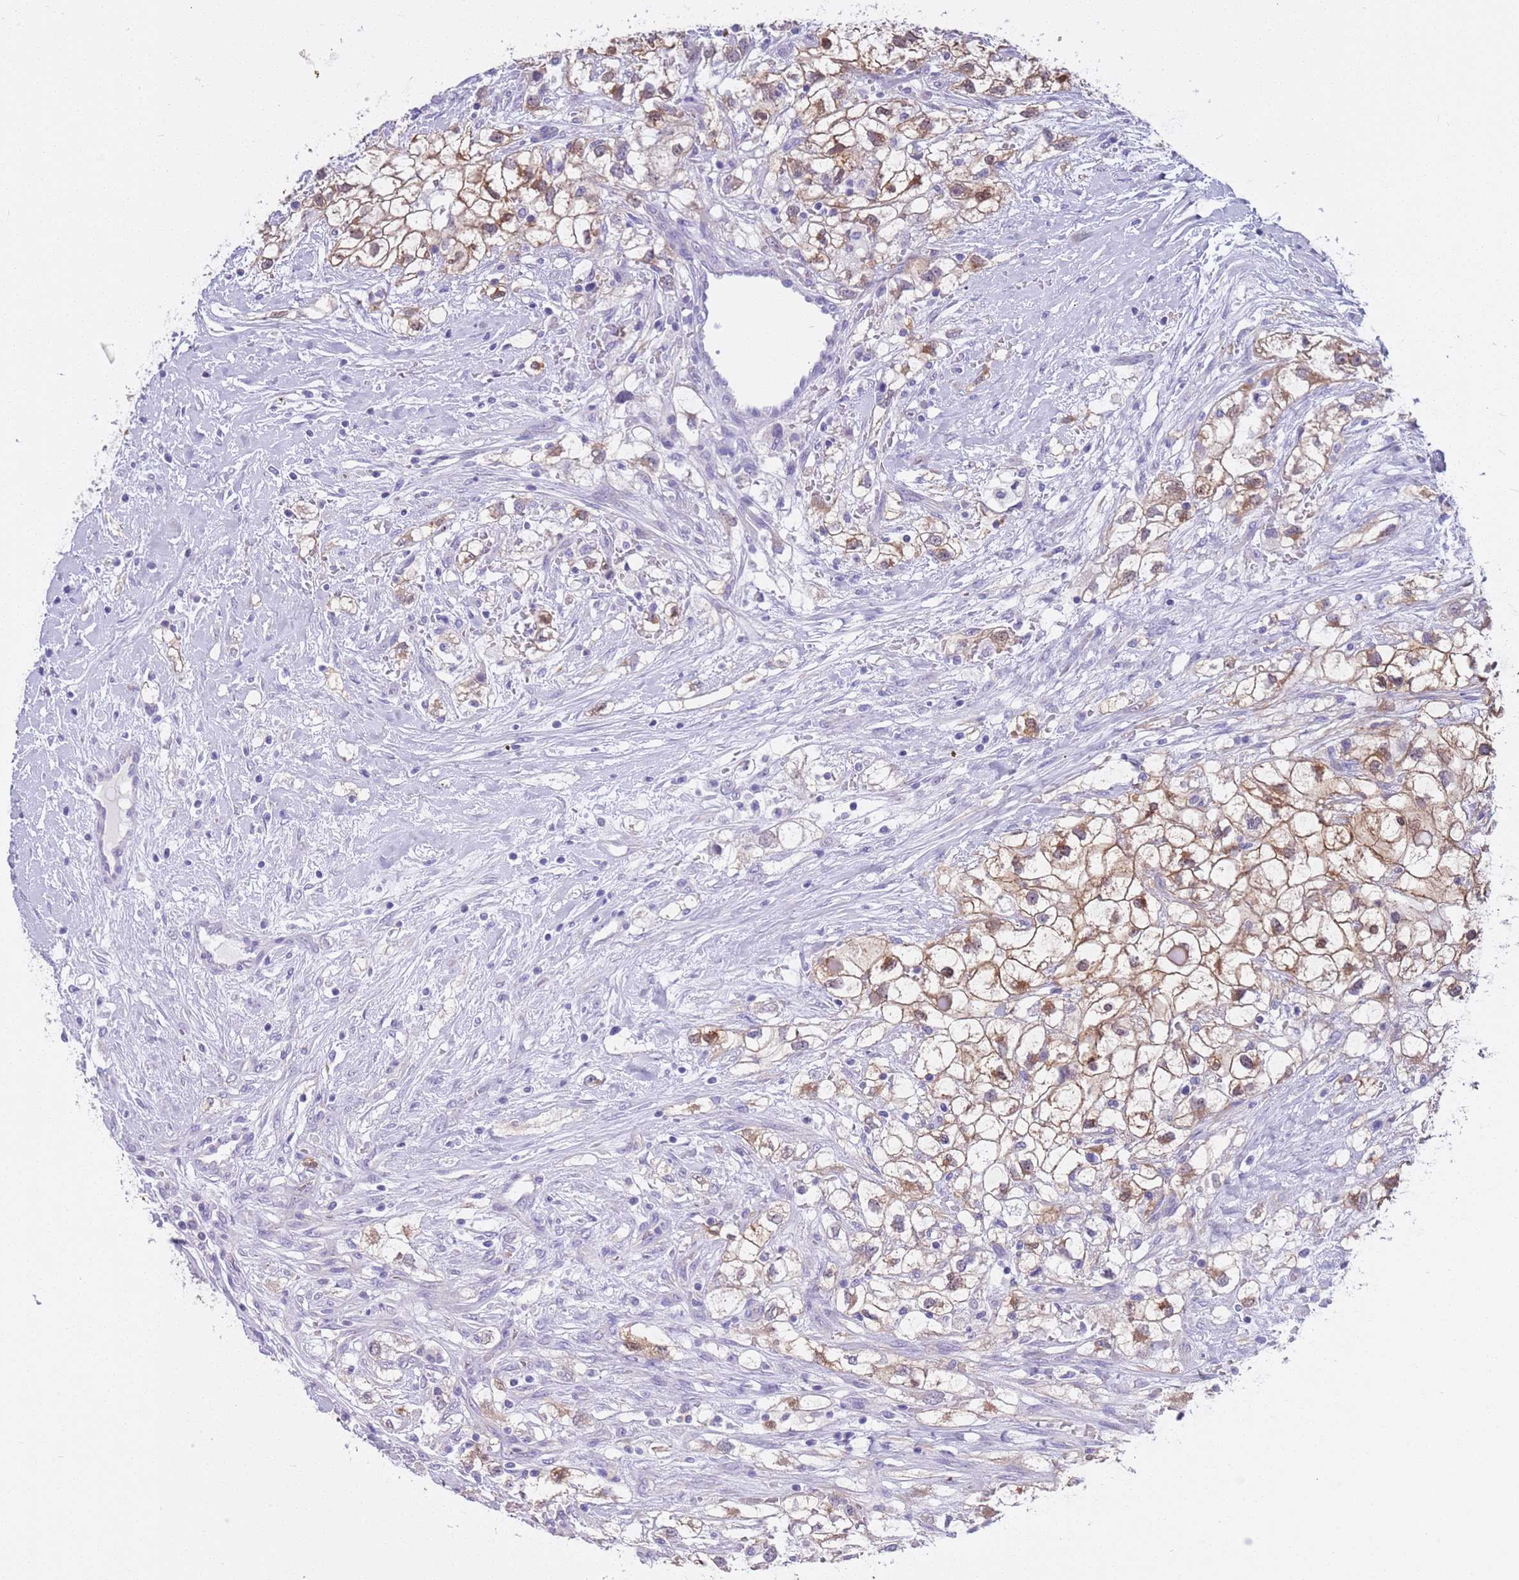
{"staining": {"intensity": "moderate", "quantity": ">75%", "location": "cytoplasmic/membranous,nuclear"}, "tissue": "renal cancer", "cell_type": "Tumor cells", "image_type": "cancer", "snomed": [{"axis": "morphology", "description": "Adenocarcinoma, NOS"}, {"axis": "topography", "description": "Kidney"}], "caption": "Adenocarcinoma (renal) was stained to show a protein in brown. There is medium levels of moderate cytoplasmic/membranous and nuclear staining in approximately >75% of tumor cells.", "gene": "BRMS1L", "patient": {"sex": "male", "age": 59}}